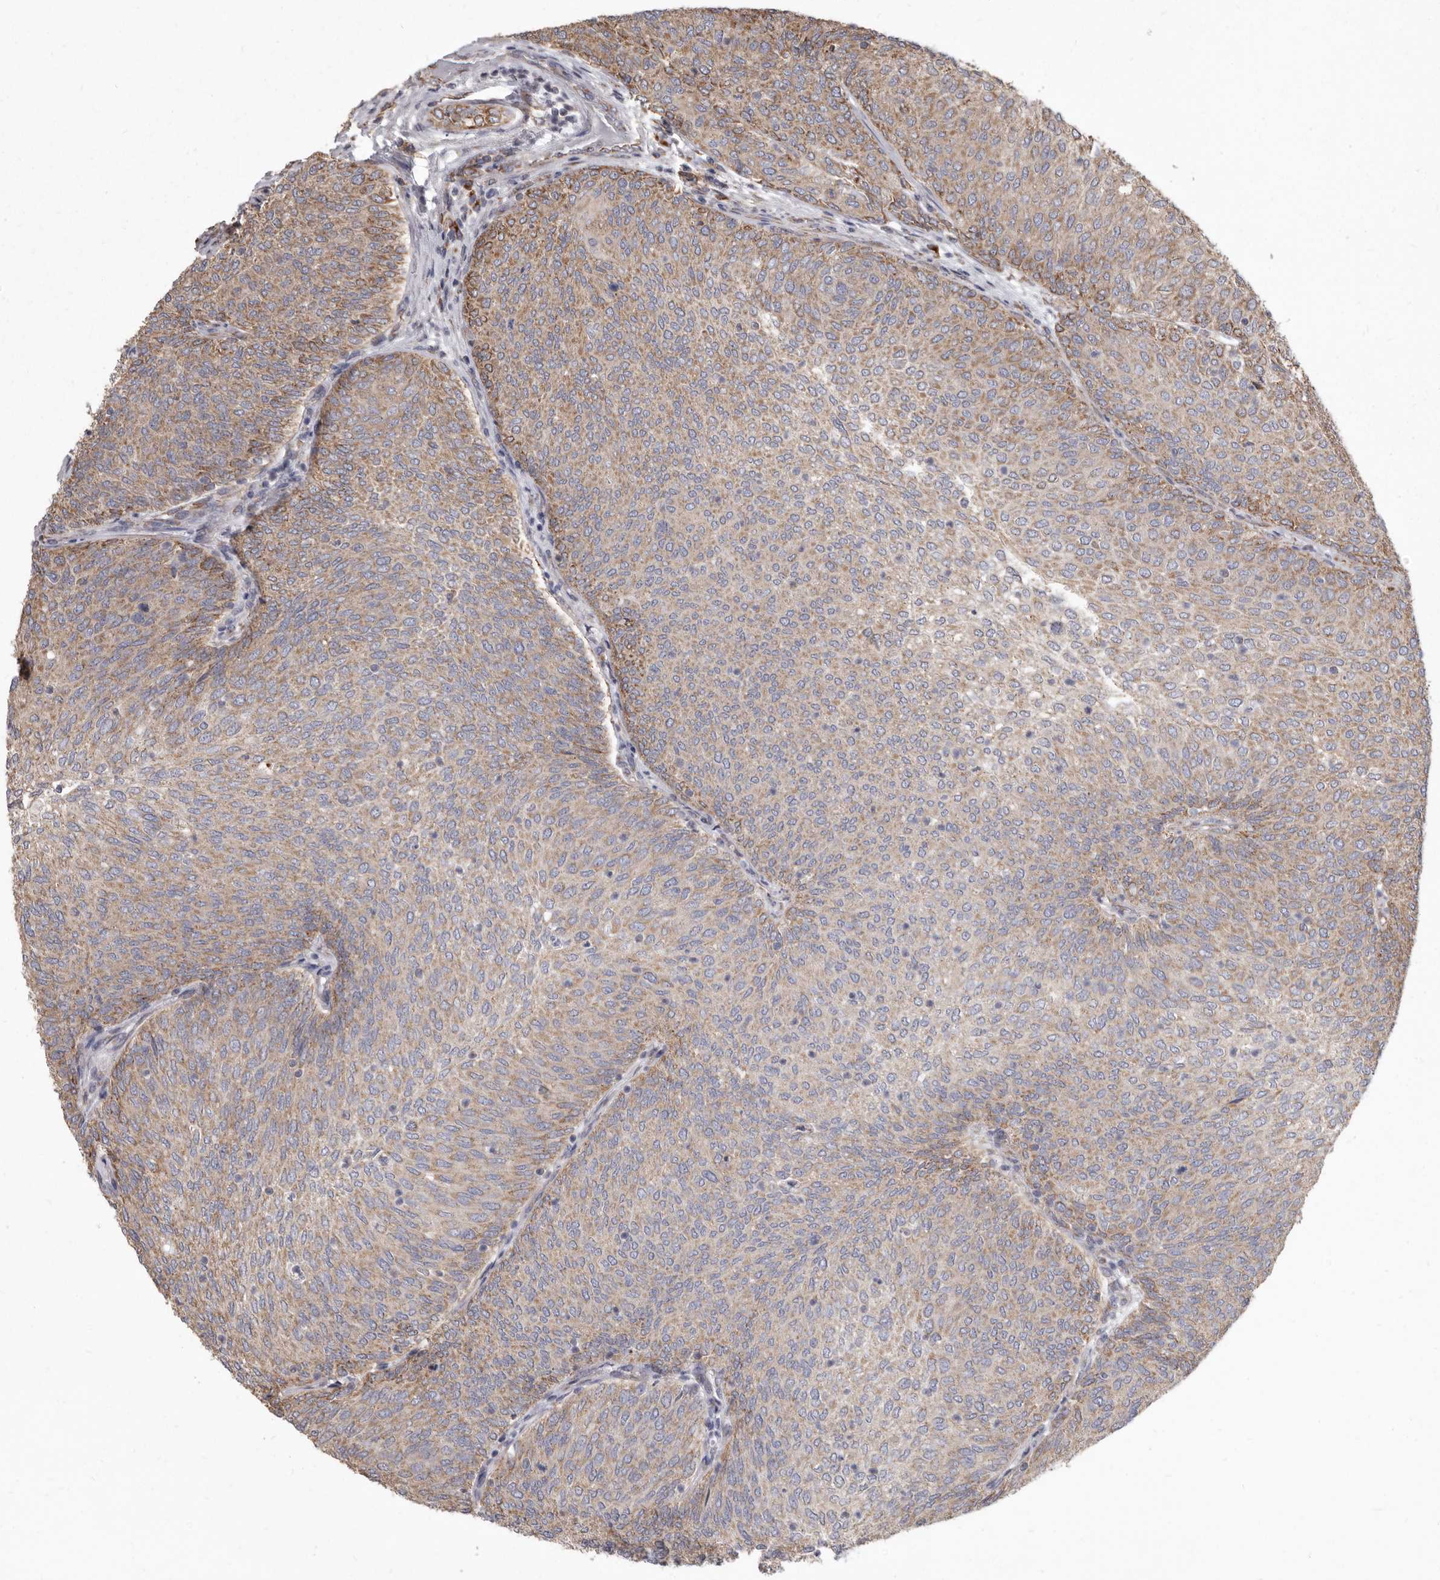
{"staining": {"intensity": "moderate", "quantity": "25%-75%", "location": "cytoplasmic/membranous"}, "tissue": "urothelial cancer", "cell_type": "Tumor cells", "image_type": "cancer", "snomed": [{"axis": "morphology", "description": "Urothelial carcinoma, Low grade"}, {"axis": "topography", "description": "Urinary bladder"}], "caption": "The photomicrograph displays a brown stain indicating the presence of a protein in the cytoplasmic/membranous of tumor cells in urothelial carcinoma (low-grade).", "gene": "CDK5RAP3", "patient": {"sex": "female", "age": 79}}